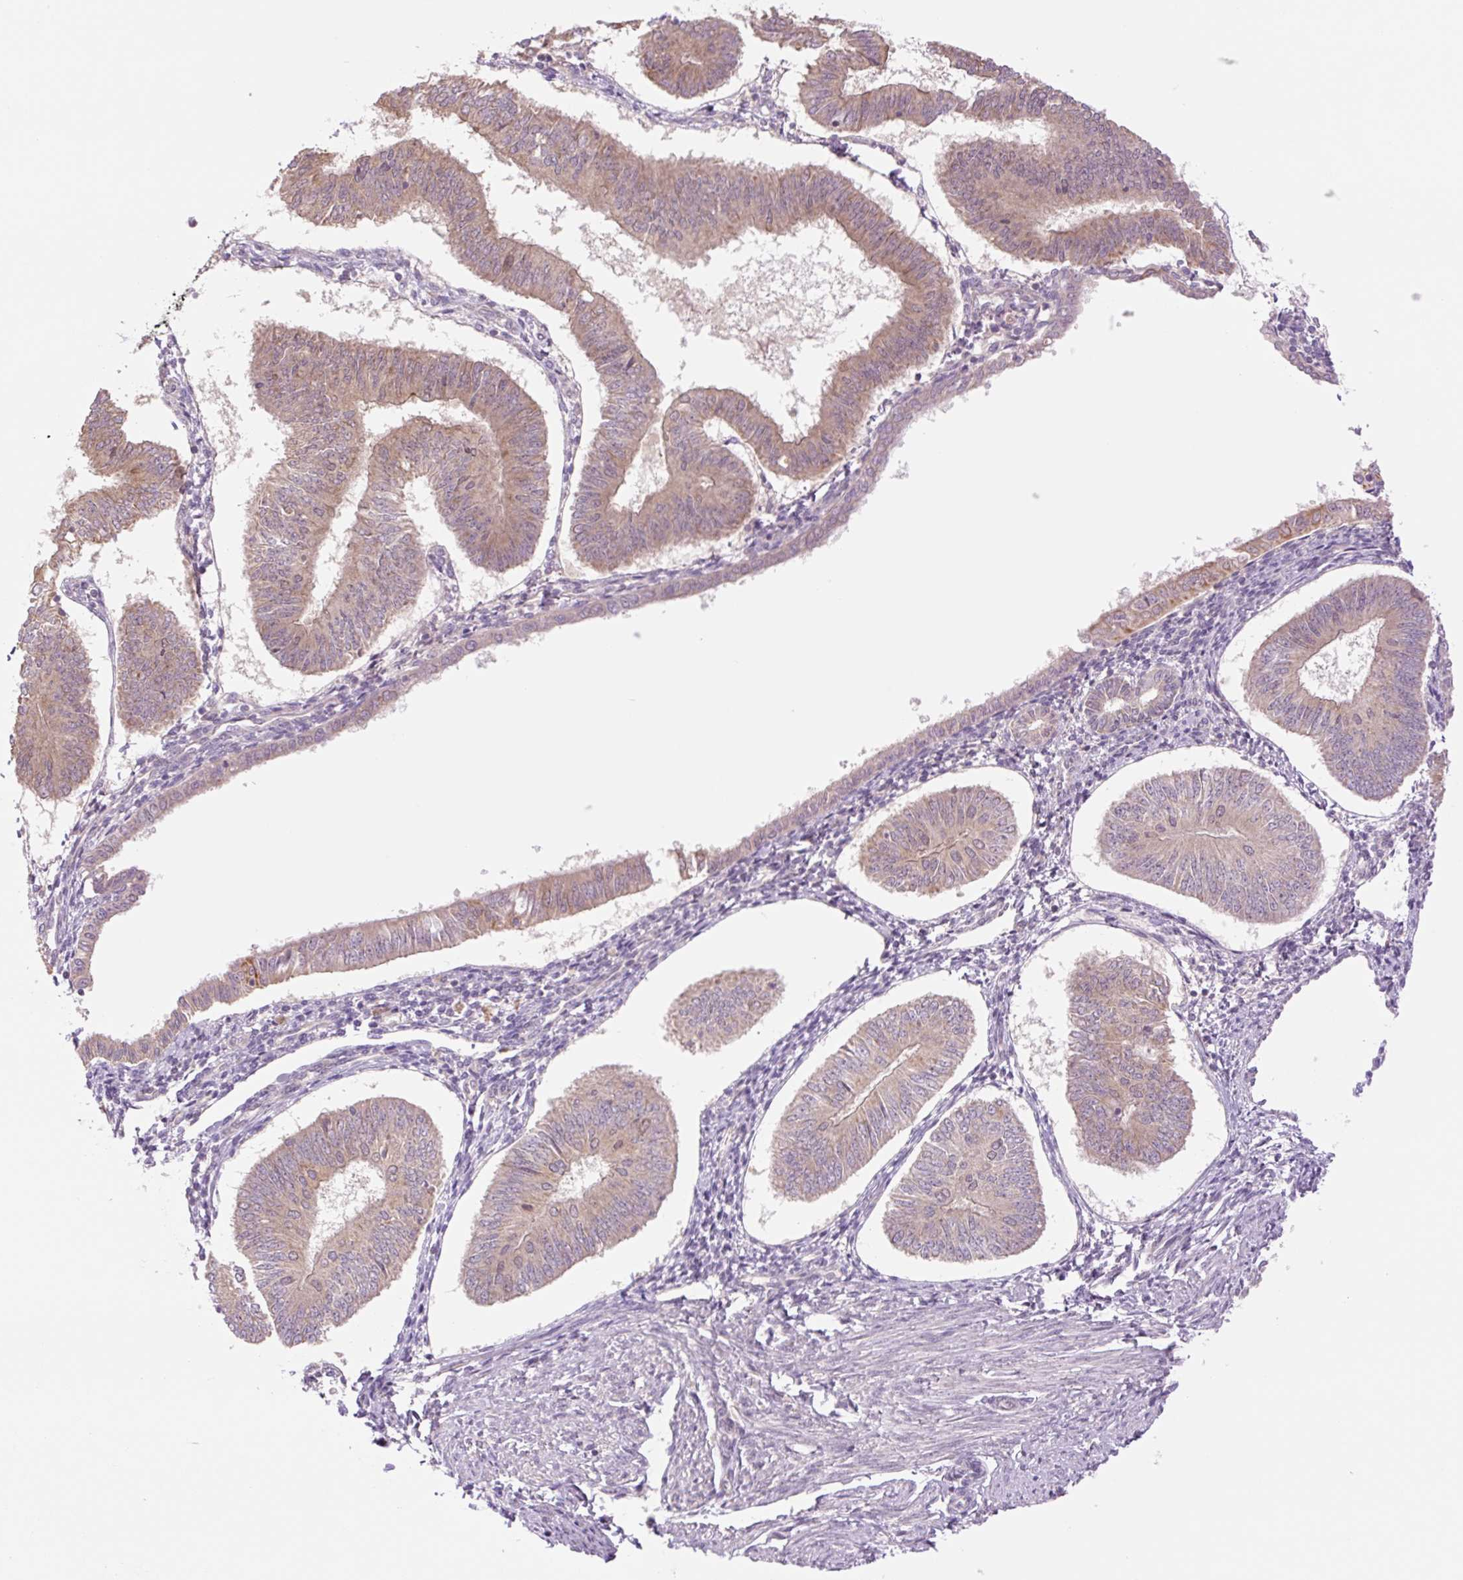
{"staining": {"intensity": "weak", "quantity": "25%-75%", "location": "cytoplasmic/membranous"}, "tissue": "endometrial cancer", "cell_type": "Tumor cells", "image_type": "cancer", "snomed": [{"axis": "morphology", "description": "Adenocarcinoma, NOS"}, {"axis": "topography", "description": "Endometrium"}], "caption": "Human endometrial adenocarcinoma stained for a protein (brown) displays weak cytoplasmic/membranous positive staining in approximately 25%-75% of tumor cells.", "gene": "YJU2B", "patient": {"sex": "female", "age": 58}}